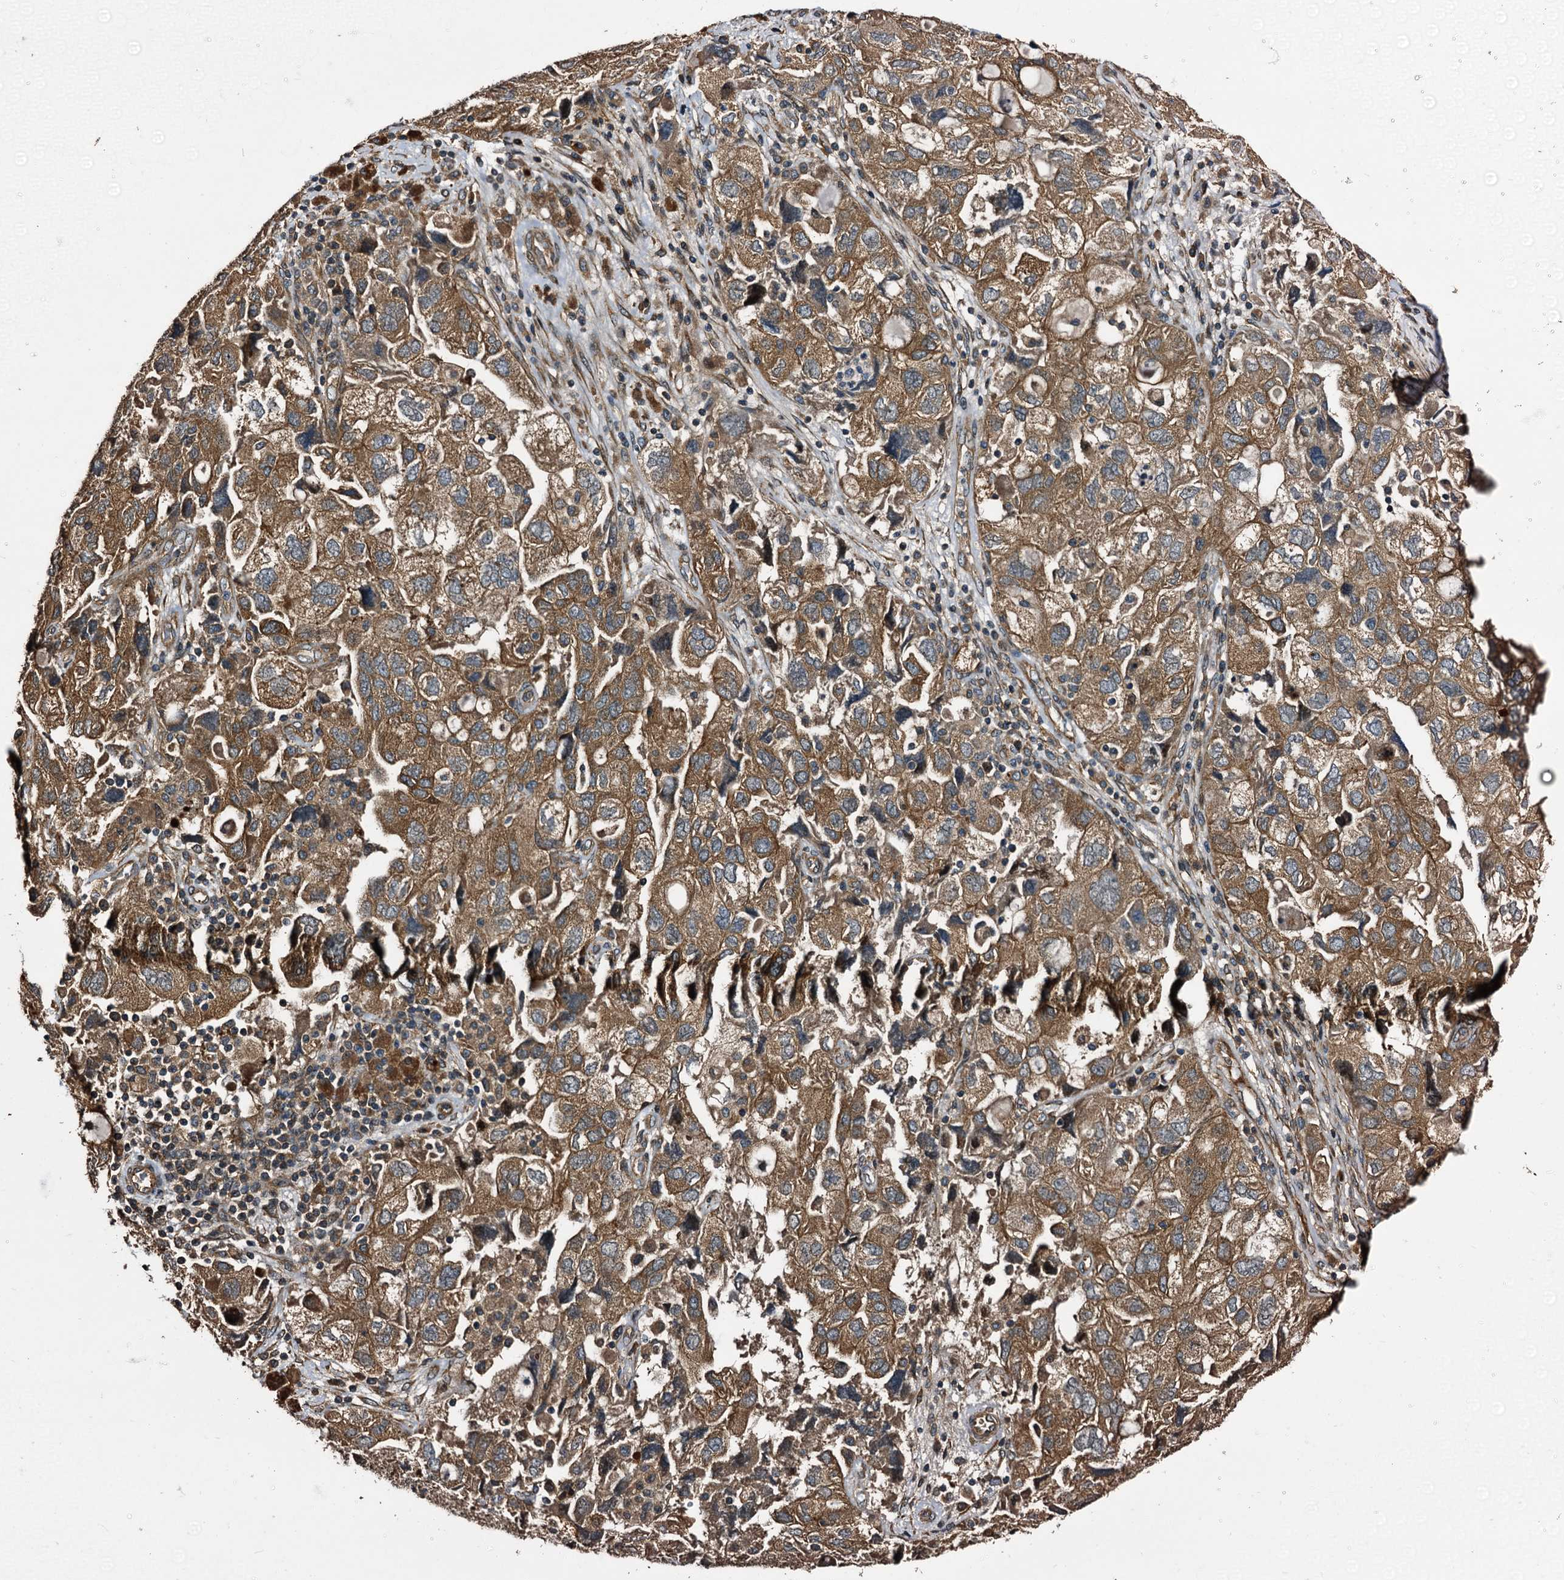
{"staining": {"intensity": "moderate", "quantity": ">75%", "location": "cytoplasmic/membranous"}, "tissue": "ovarian cancer", "cell_type": "Tumor cells", "image_type": "cancer", "snomed": [{"axis": "morphology", "description": "Carcinoma, NOS"}, {"axis": "morphology", "description": "Cystadenocarcinoma, serous, NOS"}, {"axis": "topography", "description": "Ovary"}], "caption": "This is a micrograph of immunohistochemistry (IHC) staining of ovarian cancer (carcinoma), which shows moderate staining in the cytoplasmic/membranous of tumor cells.", "gene": "PEX5", "patient": {"sex": "female", "age": 69}}